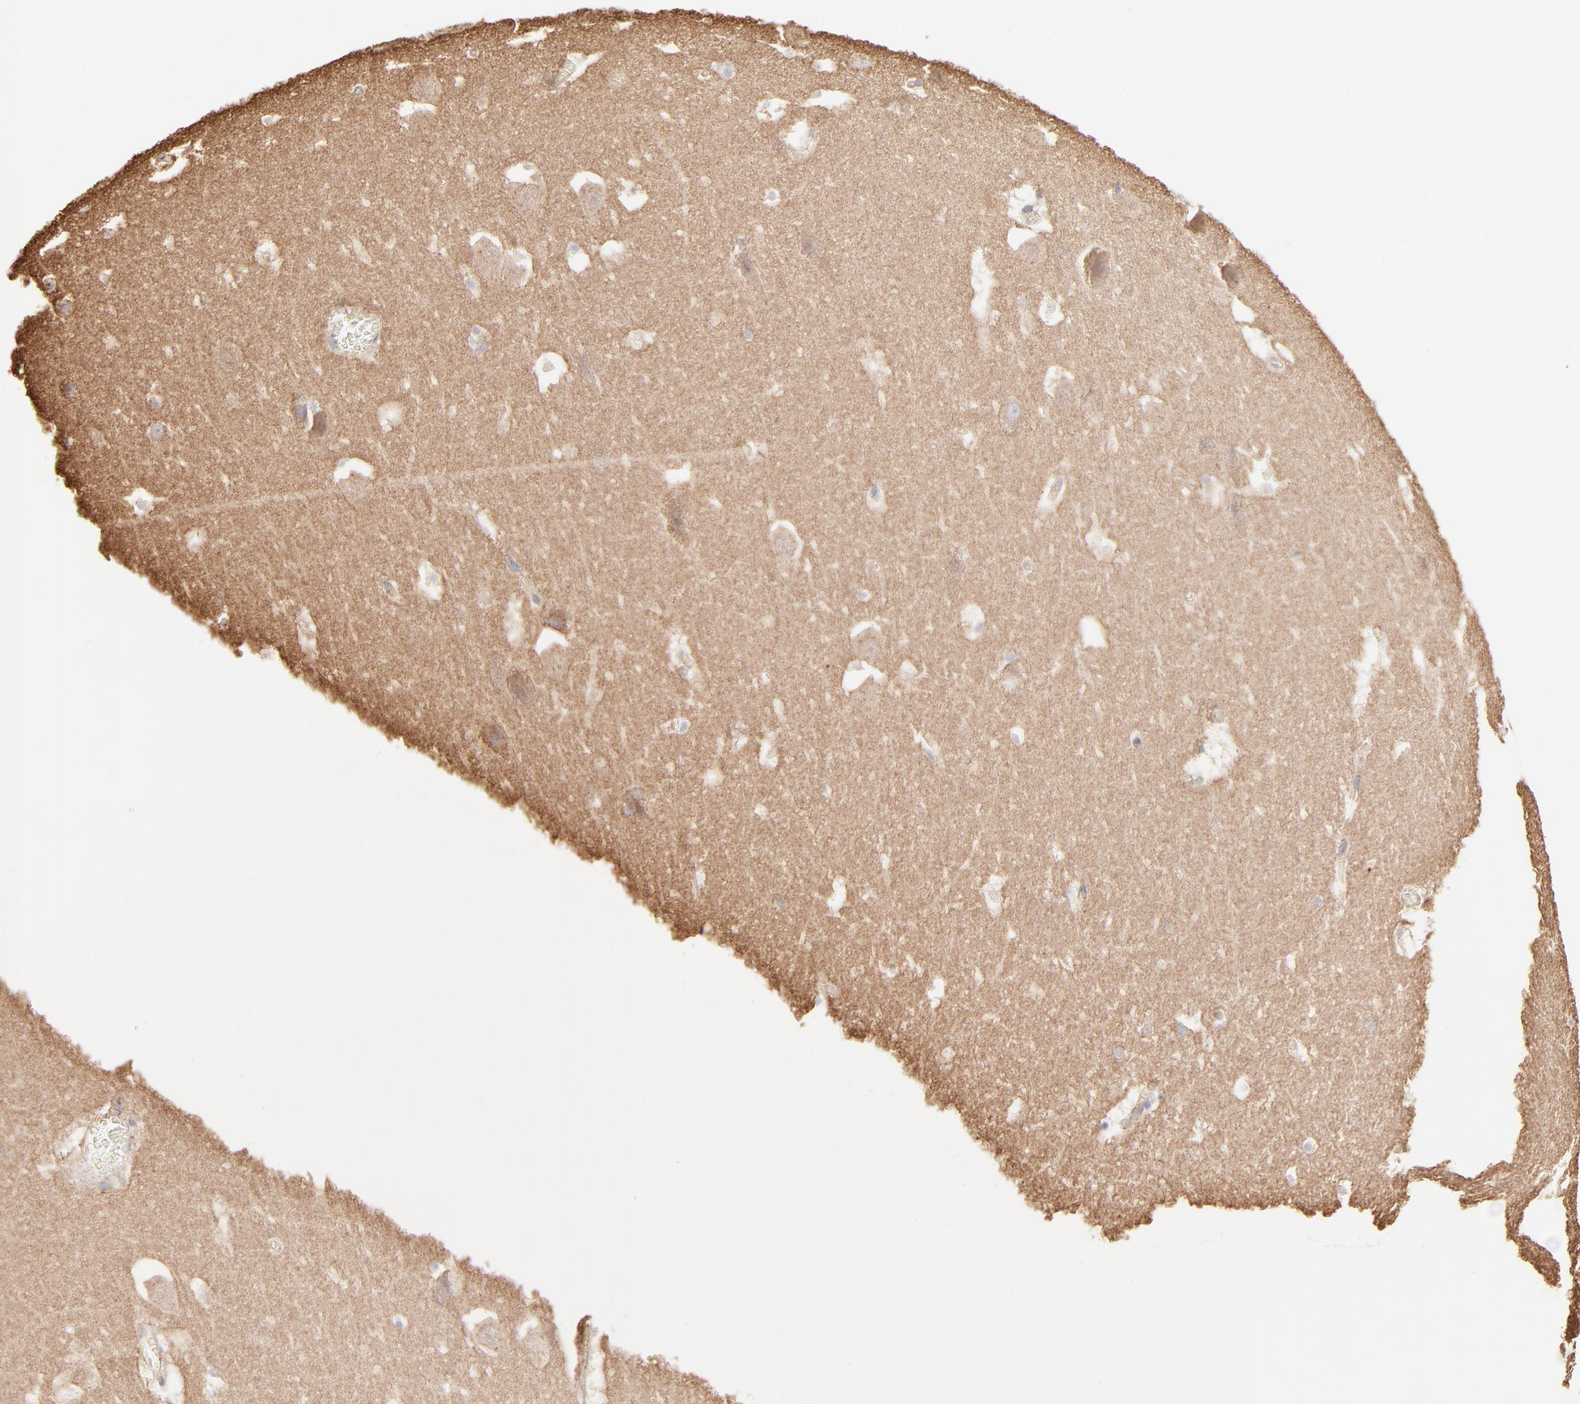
{"staining": {"intensity": "negative", "quantity": "none", "location": "none"}, "tissue": "hippocampus", "cell_type": "Glial cells", "image_type": "normal", "snomed": [{"axis": "morphology", "description": "Normal tissue, NOS"}, {"axis": "topography", "description": "Hippocampus"}], "caption": "Immunohistochemistry (IHC) of unremarkable hippocampus reveals no expression in glial cells.", "gene": "CLTB", "patient": {"sex": "male", "age": 45}}